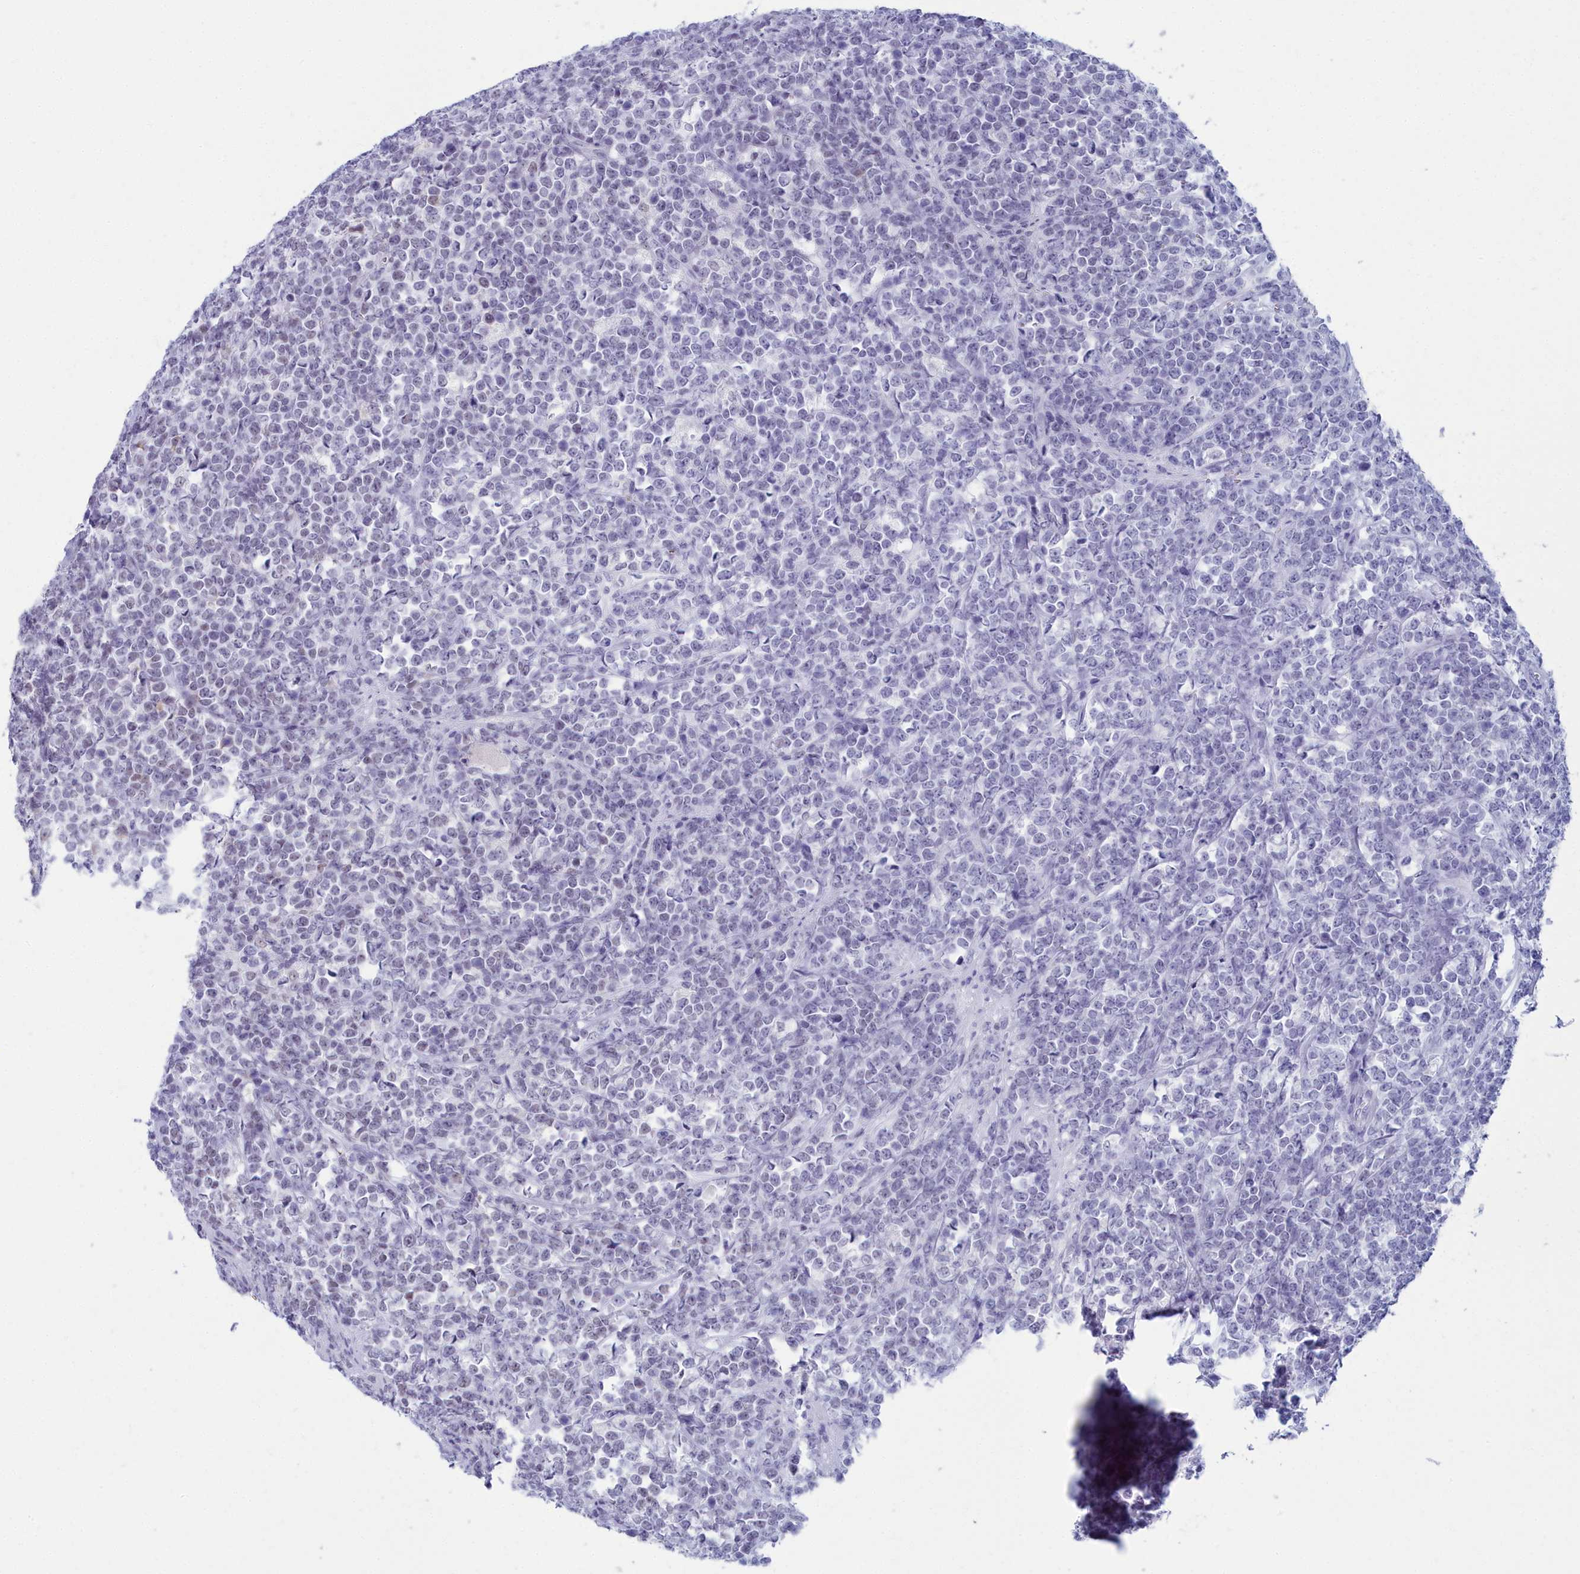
{"staining": {"intensity": "moderate", "quantity": "25%-75%", "location": "nuclear"}, "tissue": "lymphoma", "cell_type": "Tumor cells", "image_type": "cancer", "snomed": [{"axis": "morphology", "description": "Malignant lymphoma, non-Hodgkin's type, High grade"}, {"axis": "topography", "description": "Small intestine"}], "caption": "A brown stain highlights moderate nuclear expression of a protein in human lymphoma tumor cells.", "gene": "CCDC97", "patient": {"sex": "male", "age": 8}}